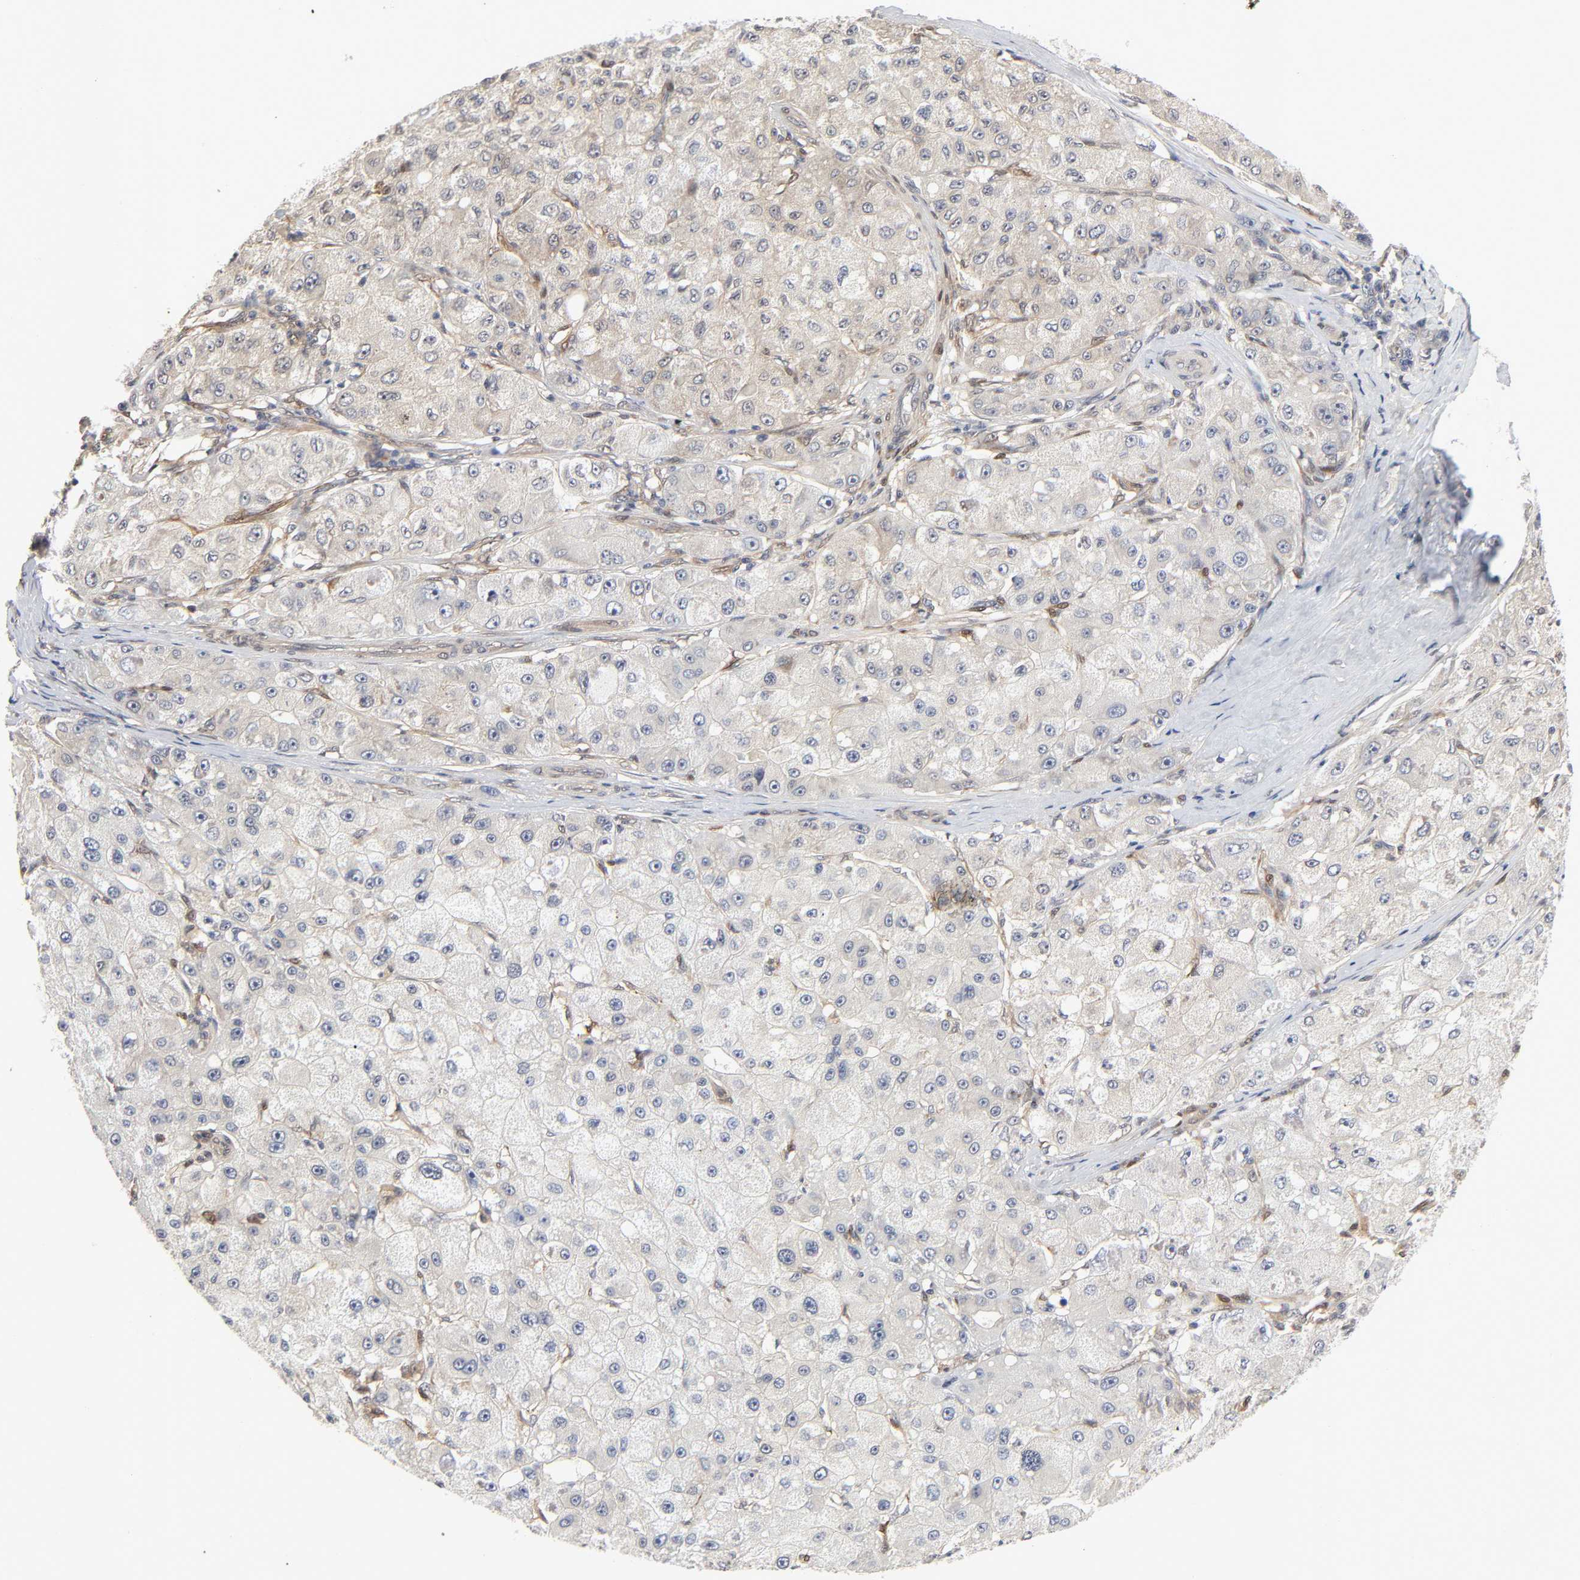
{"staining": {"intensity": "negative", "quantity": "none", "location": "none"}, "tissue": "liver cancer", "cell_type": "Tumor cells", "image_type": "cancer", "snomed": [{"axis": "morphology", "description": "Carcinoma, Hepatocellular, NOS"}, {"axis": "topography", "description": "Liver"}], "caption": "Tumor cells are negative for protein expression in human hepatocellular carcinoma (liver). (DAB immunohistochemistry with hematoxylin counter stain).", "gene": "PTEN", "patient": {"sex": "male", "age": 80}}